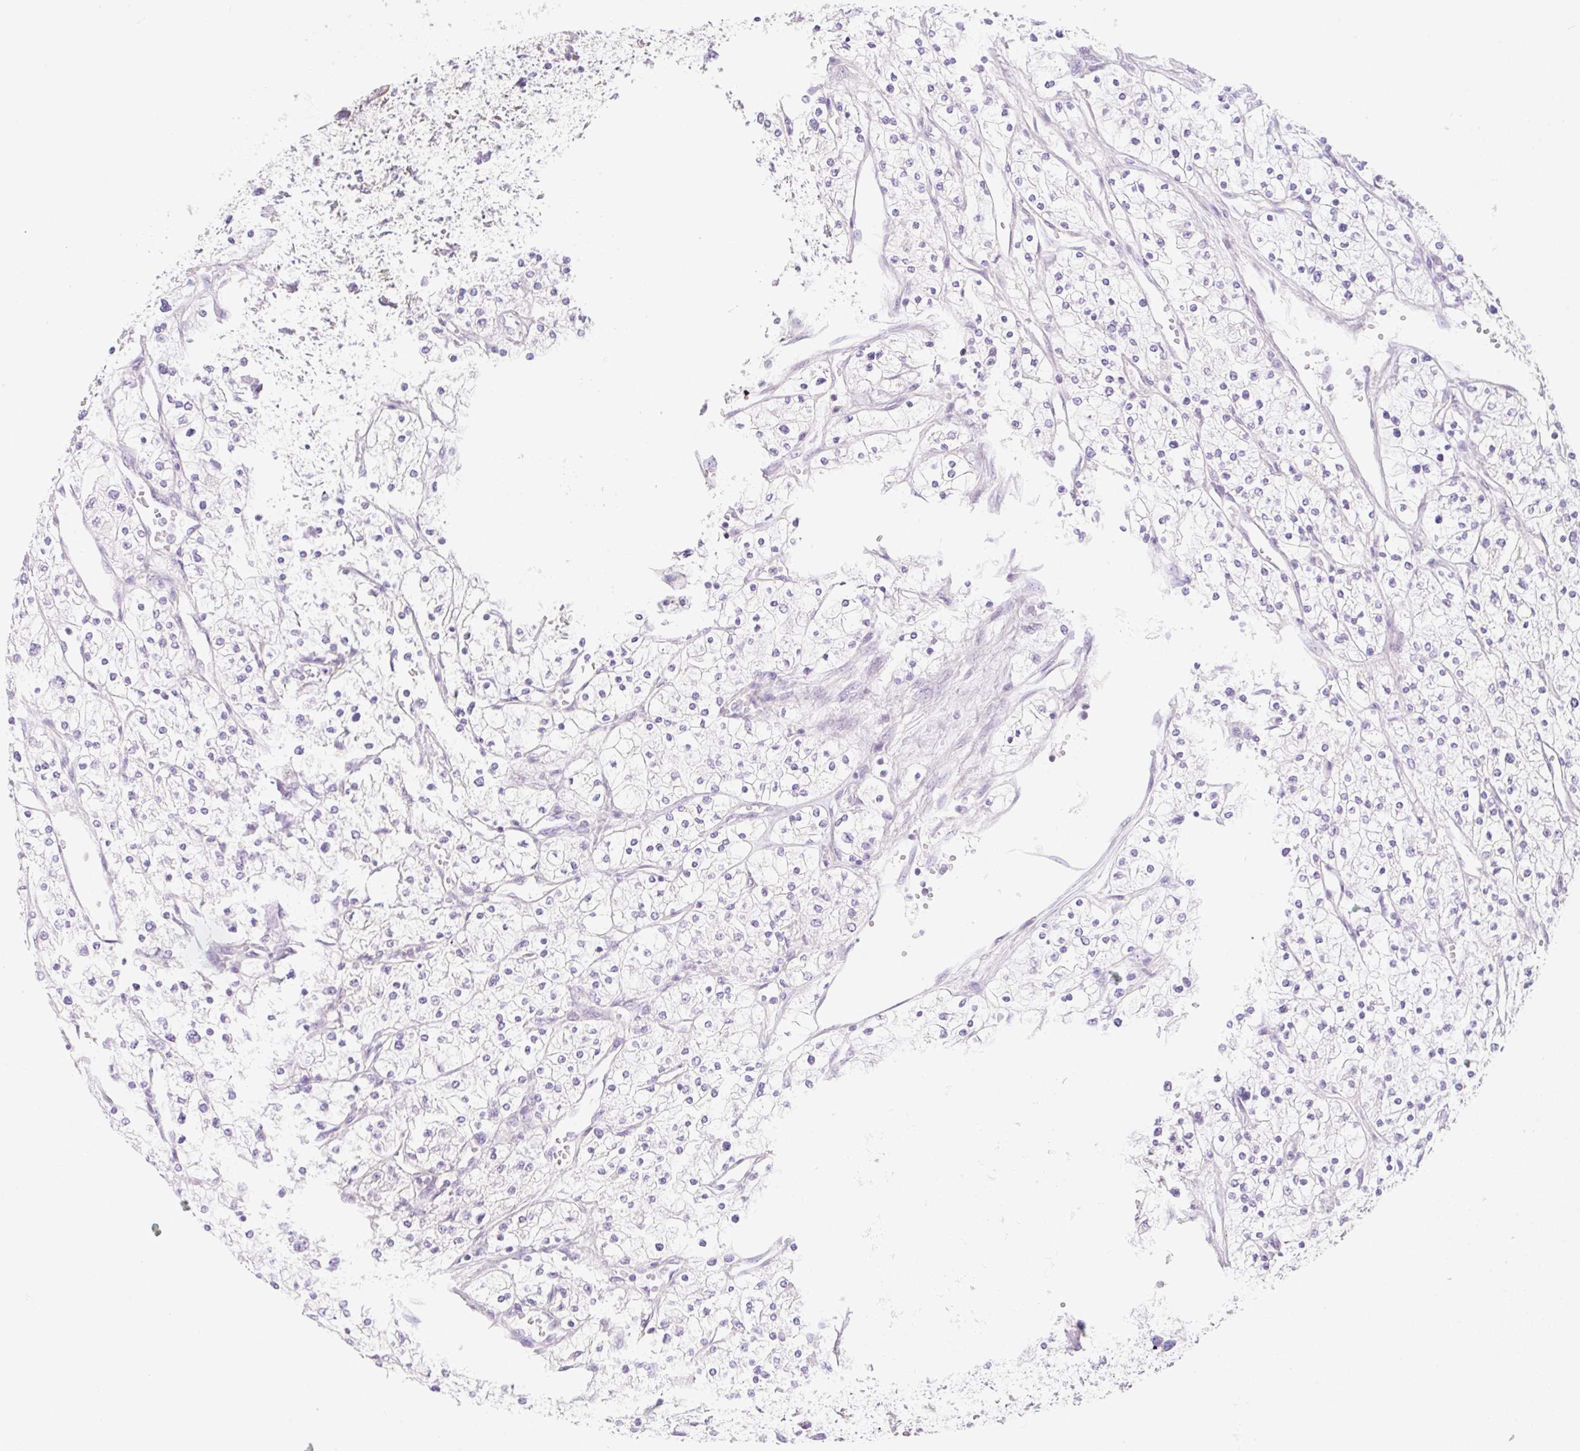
{"staining": {"intensity": "negative", "quantity": "none", "location": "none"}, "tissue": "renal cancer", "cell_type": "Tumor cells", "image_type": "cancer", "snomed": [{"axis": "morphology", "description": "Adenocarcinoma, NOS"}, {"axis": "topography", "description": "Kidney"}], "caption": "IHC micrograph of renal cancer stained for a protein (brown), which exhibits no expression in tumor cells.", "gene": "LYVE1", "patient": {"sex": "male", "age": 80}}